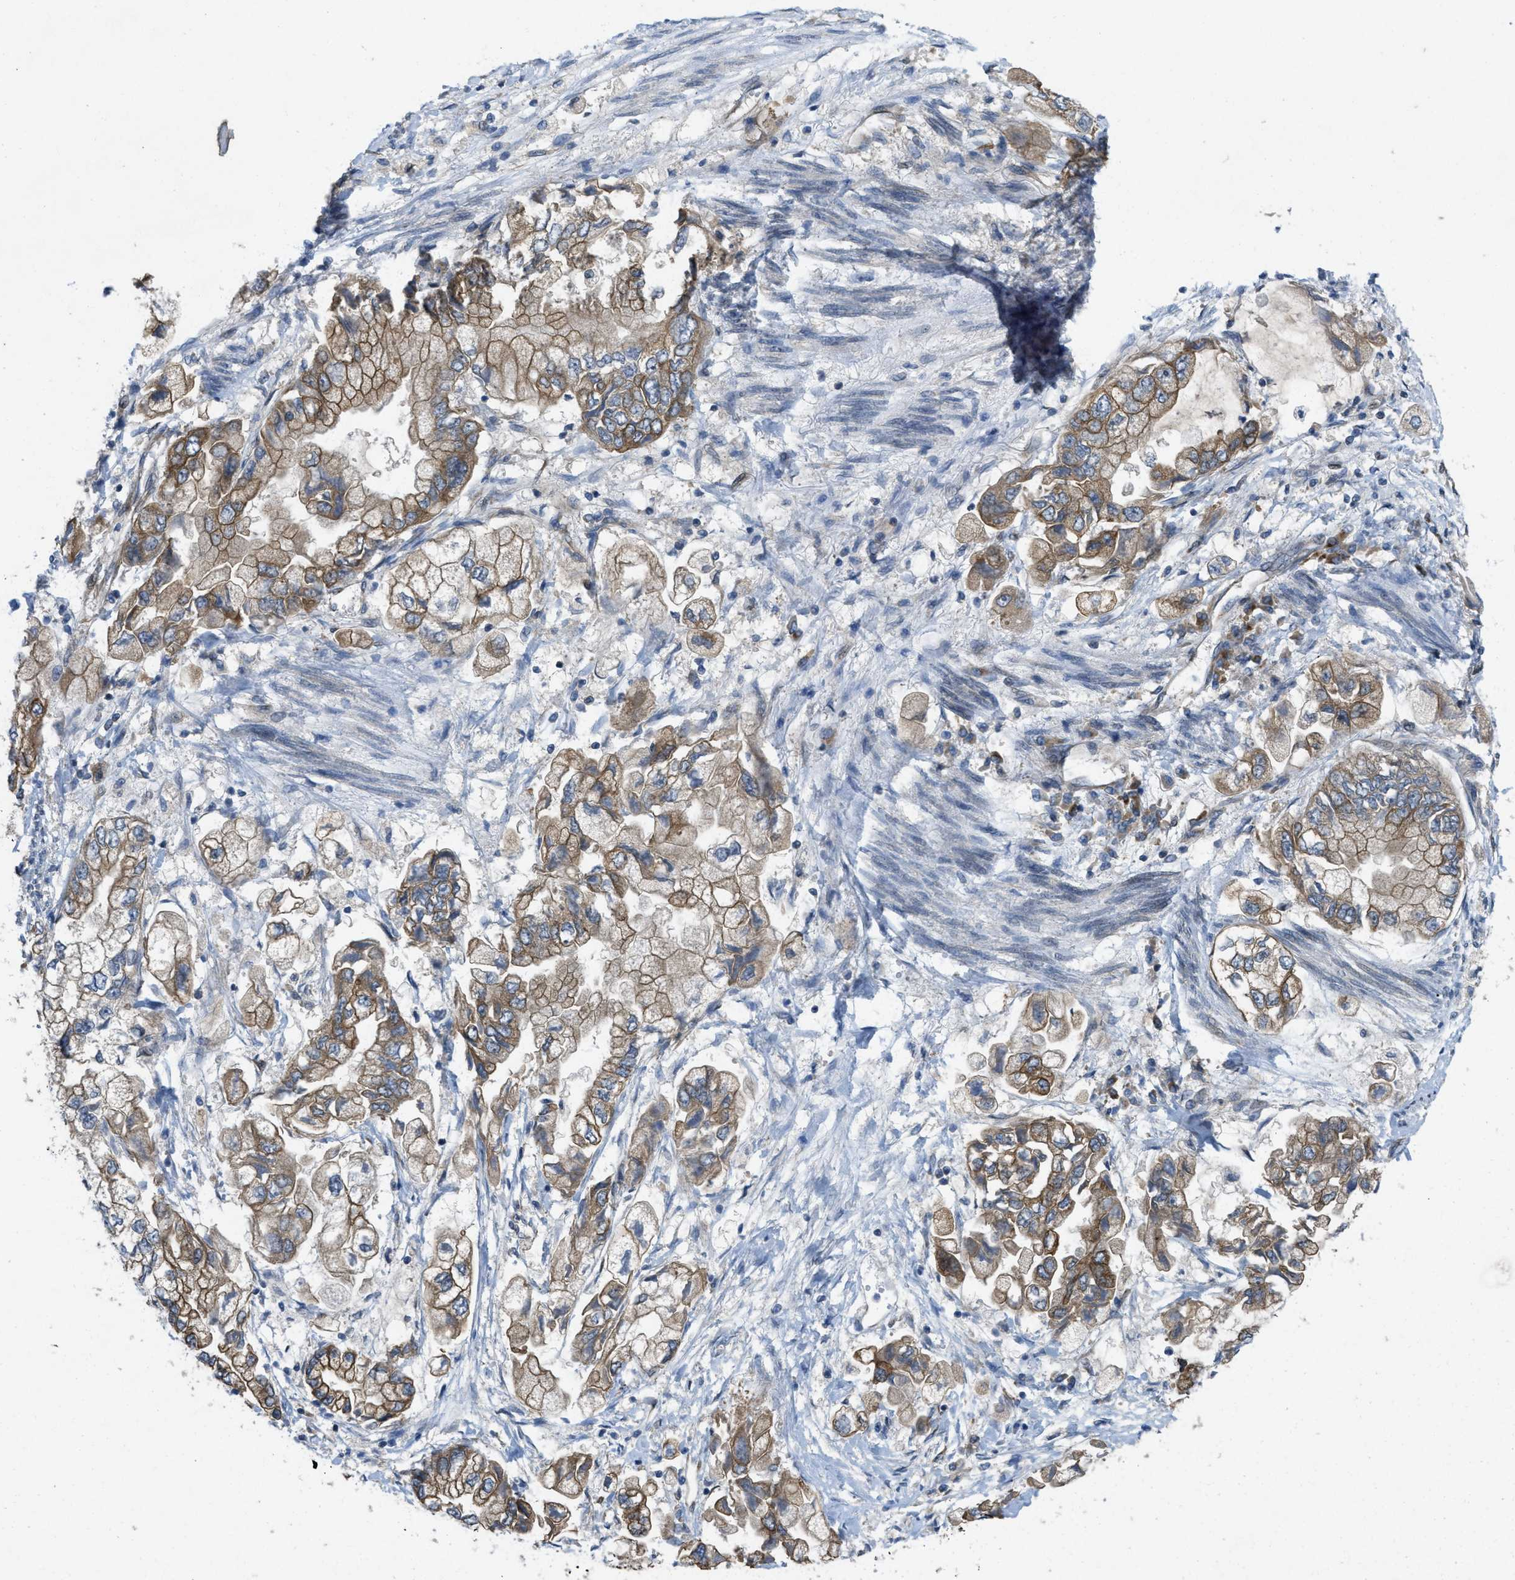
{"staining": {"intensity": "moderate", "quantity": ">75%", "location": "cytoplasmic/membranous"}, "tissue": "stomach cancer", "cell_type": "Tumor cells", "image_type": "cancer", "snomed": [{"axis": "morphology", "description": "Normal tissue, NOS"}, {"axis": "morphology", "description": "Adenocarcinoma, NOS"}, {"axis": "topography", "description": "Stomach"}], "caption": "Tumor cells reveal moderate cytoplasmic/membranous staining in approximately >75% of cells in stomach adenocarcinoma.", "gene": "IFNLR1", "patient": {"sex": "male", "age": 62}}